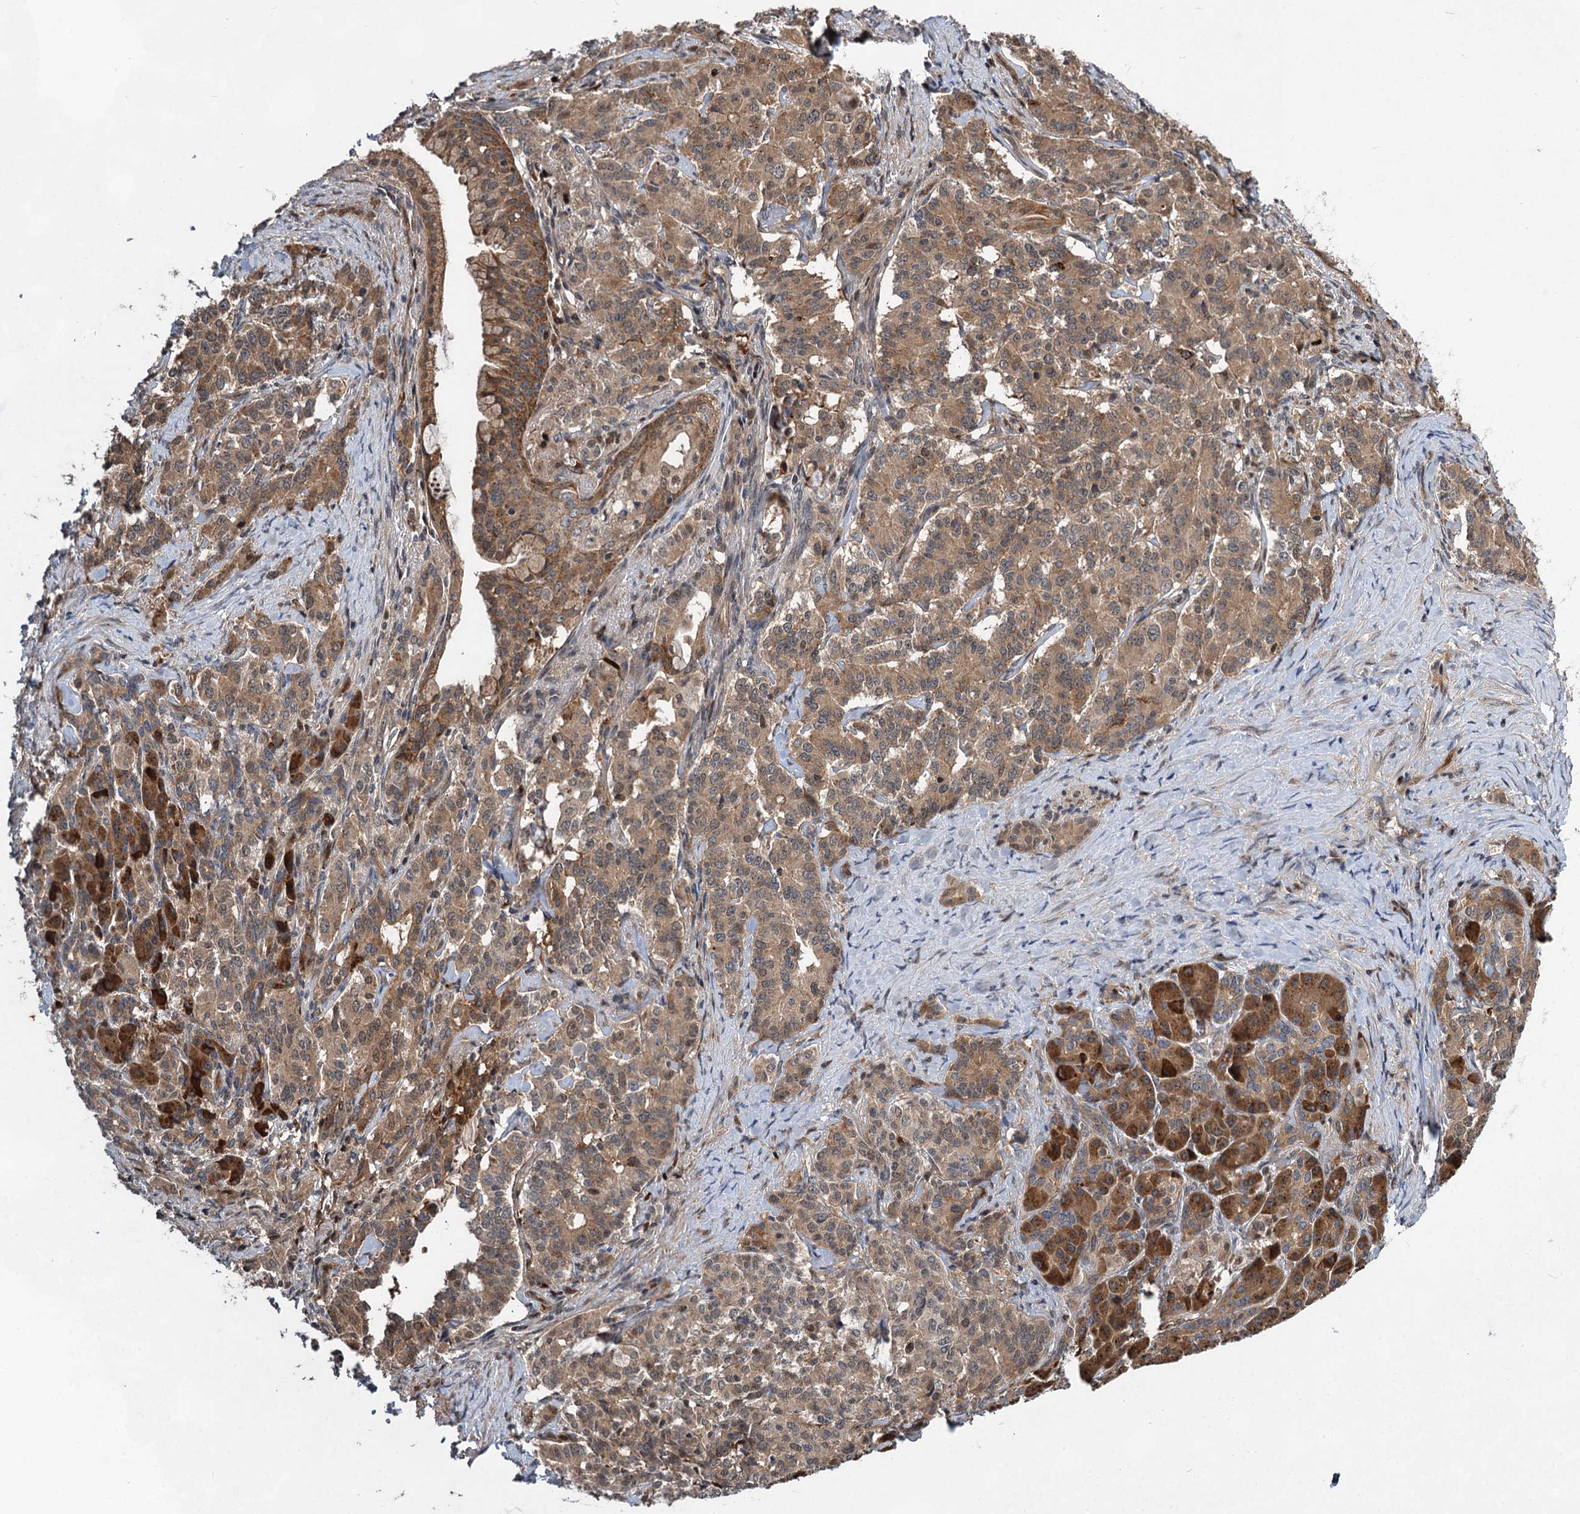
{"staining": {"intensity": "moderate", "quantity": ">75%", "location": "cytoplasmic/membranous"}, "tissue": "pancreatic cancer", "cell_type": "Tumor cells", "image_type": "cancer", "snomed": [{"axis": "morphology", "description": "Adenocarcinoma, NOS"}, {"axis": "topography", "description": "Pancreas"}], "caption": "A medium amount of moderate cytoplasmic/membranous staining is appreciated in approximately >75% of tumor cells in pancreatic cancer tissue. The staining is performed using DAB brown chromogen to label protein expression. The nuclei are counter-stained blue using hematoxylin.", "gene": "GPBP1", "patient": {"sex": "female", "age": 74}}